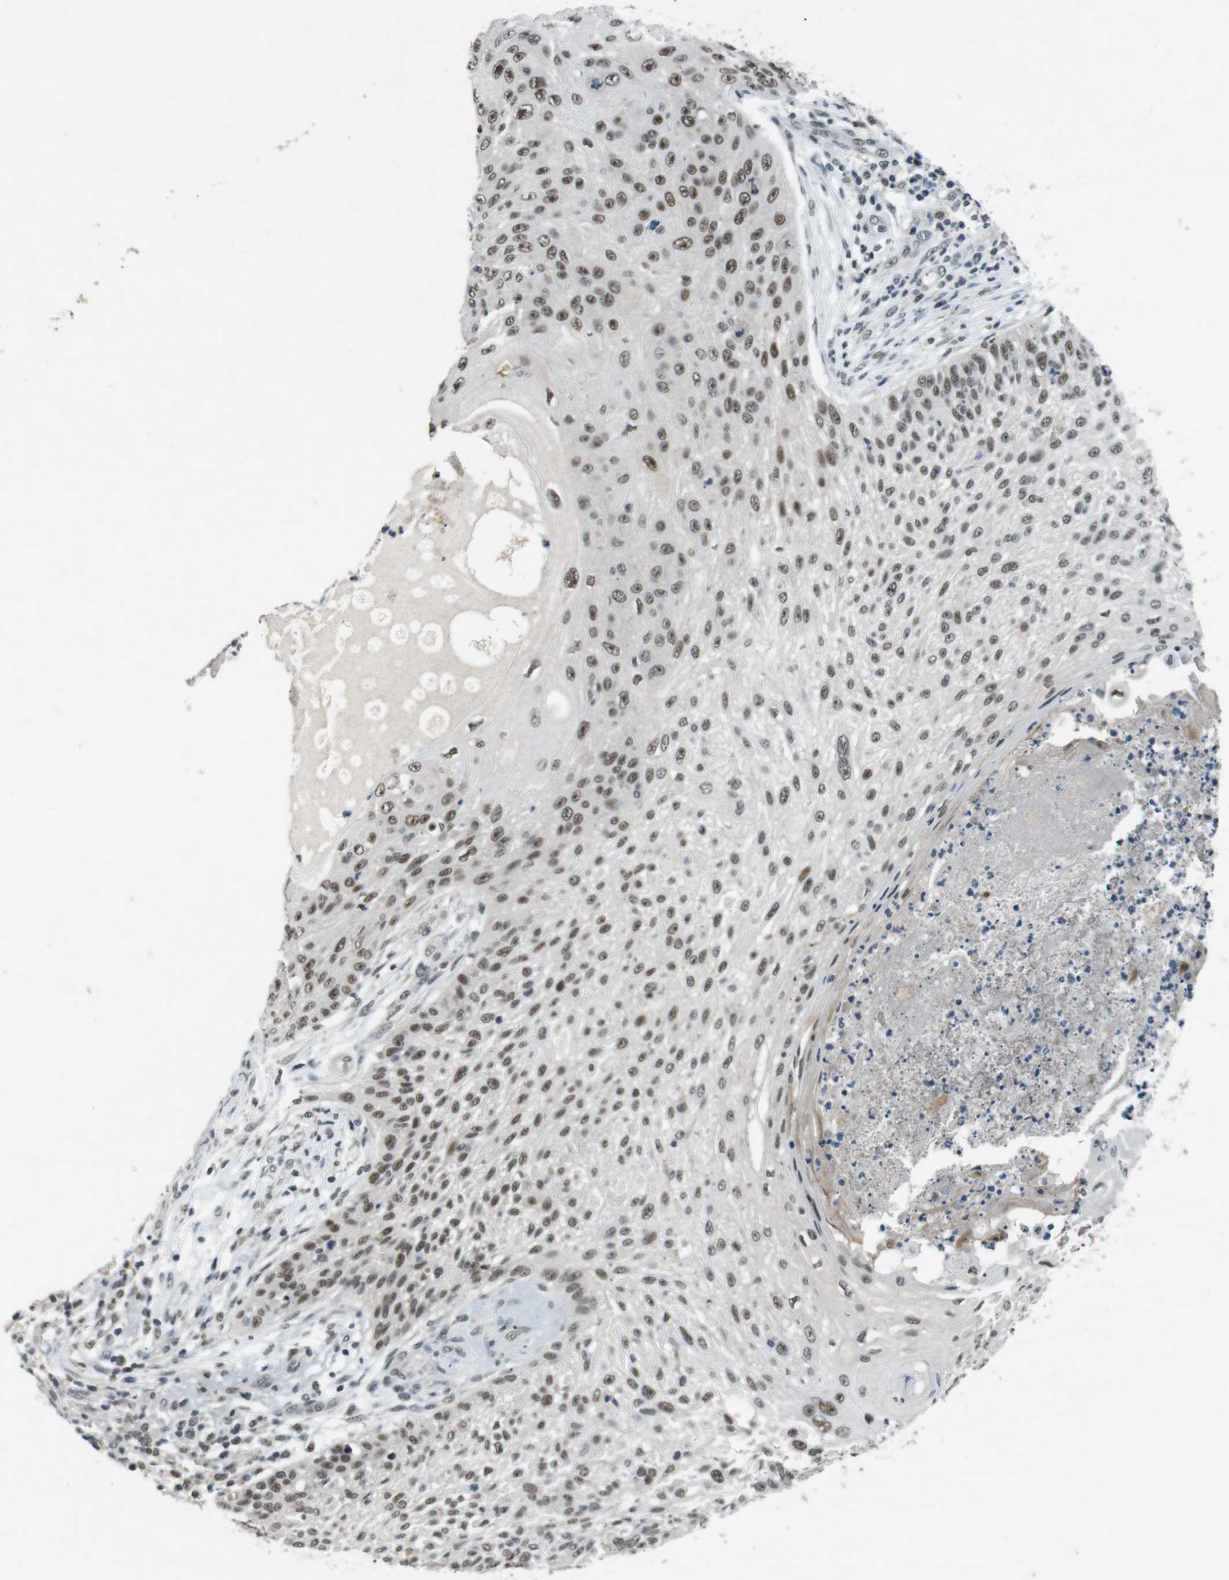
{"staining": {"intensity": "weak", "quantity": ">75%", "location": "nuclear"}, "tissue": "skin cancer", "cell_type": "Tumor cells", "image_type": "cancer", "snomed": [{"axis": "morphology", "description": "Squamous cell carcinoma, NOS"}, {"axis": "topography", "description": "Skin"}], "caption": "Weak nuclear protein expression is seen in approximately >75% of tumor cells in skin squamous cell carcinoma.", "gene": "USP7", "patient": {"sex": "female", "age": 80}}